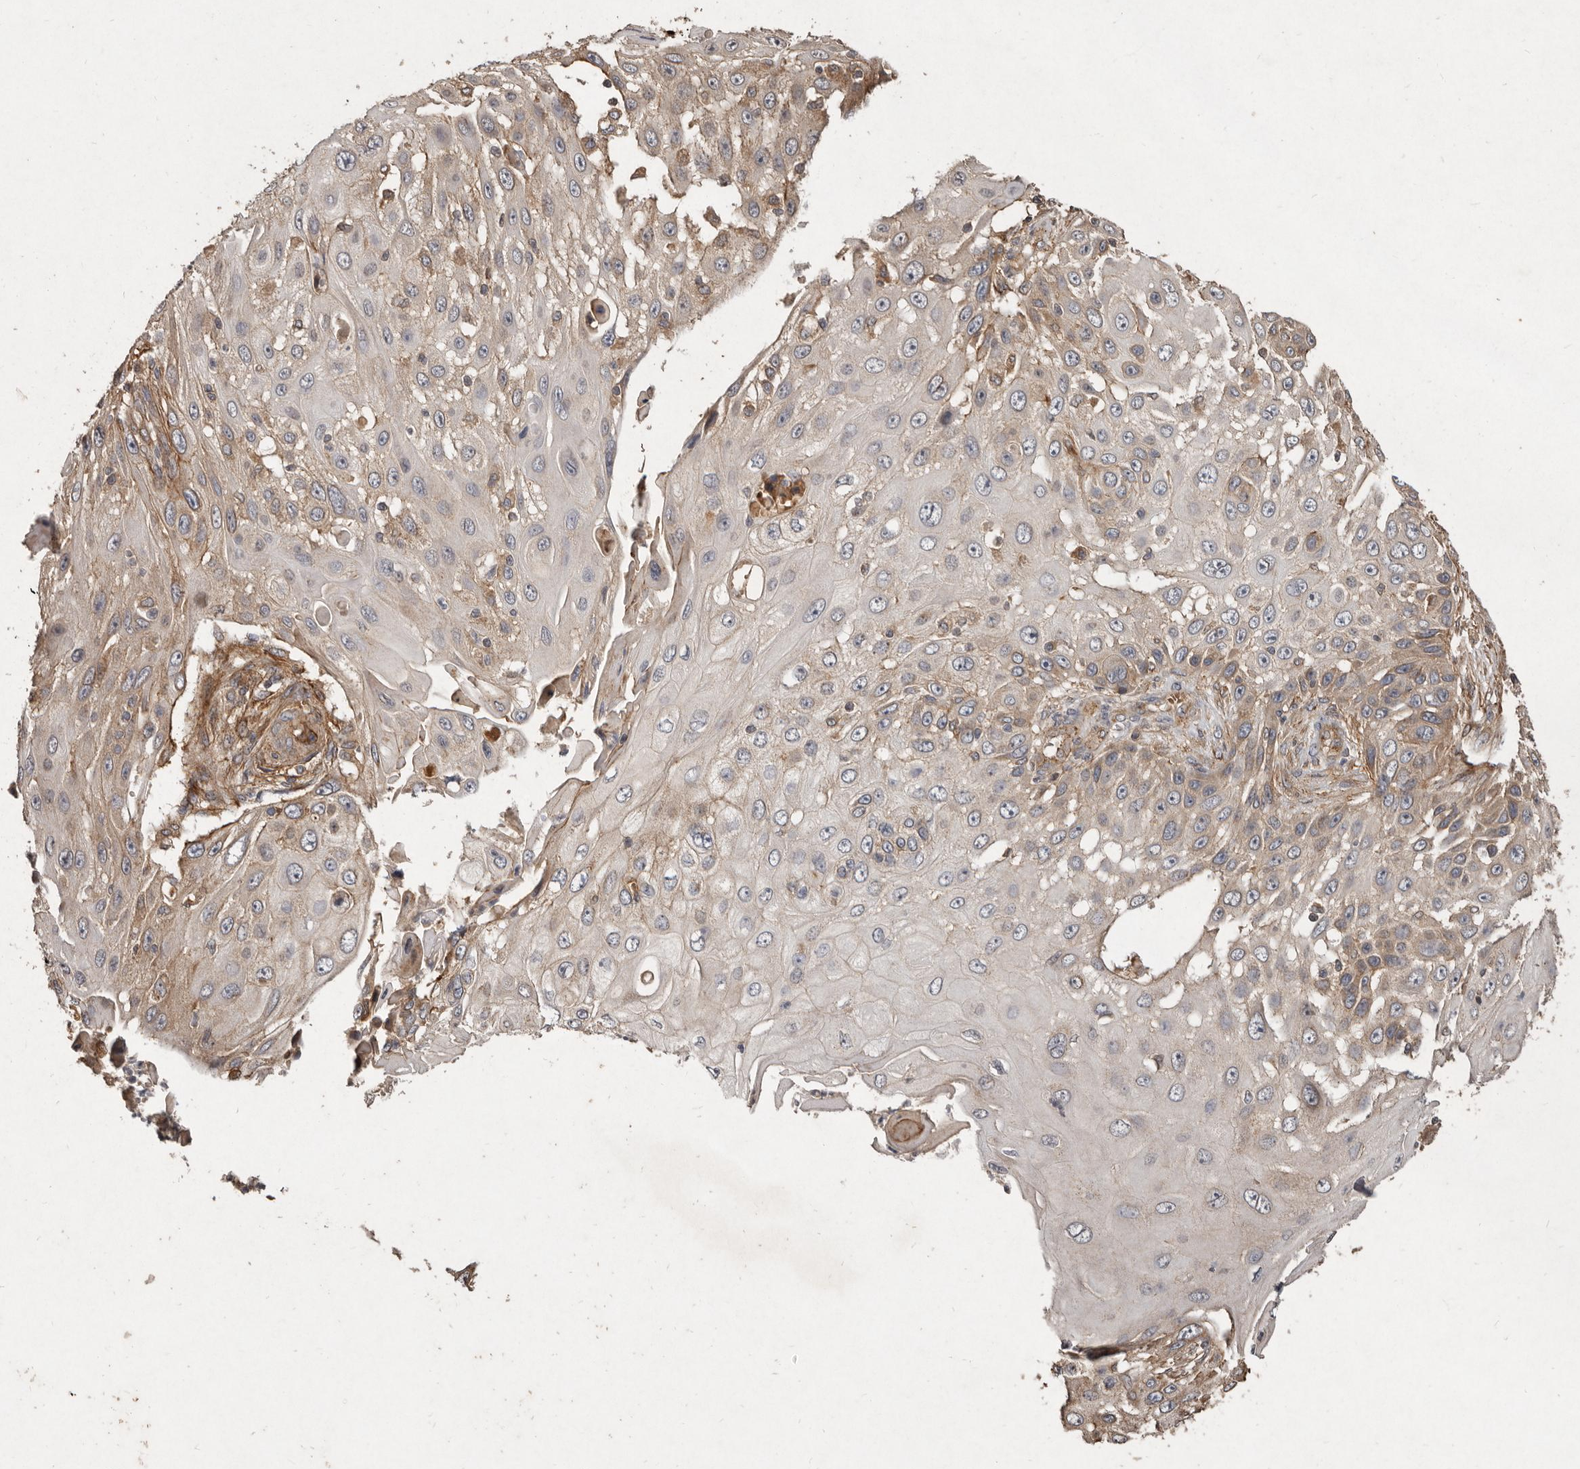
{"staining": {"intensity": "moderate", "quantity": "<25%", "location": "cytoplasmic/membranous"}, "tissue": "skin cancer", "cell_type": "Tumor cells", "image_type": "cancer", "snomed": [{"axis": "morphology", "description": "Squamous cell carcinoma, NOS"}, {"axis": "topography", "description": "Skin"}], "caption": "A high-resolution photomicrograph shows immunohistochemistry staining of skin squamous cell carcinoma, which reveals moderate cytoplasmic/membranous positivity in about <25% of tumor cells.", "gene": "SEMA3A", "patient": {"sex": "female", "age": 44}}